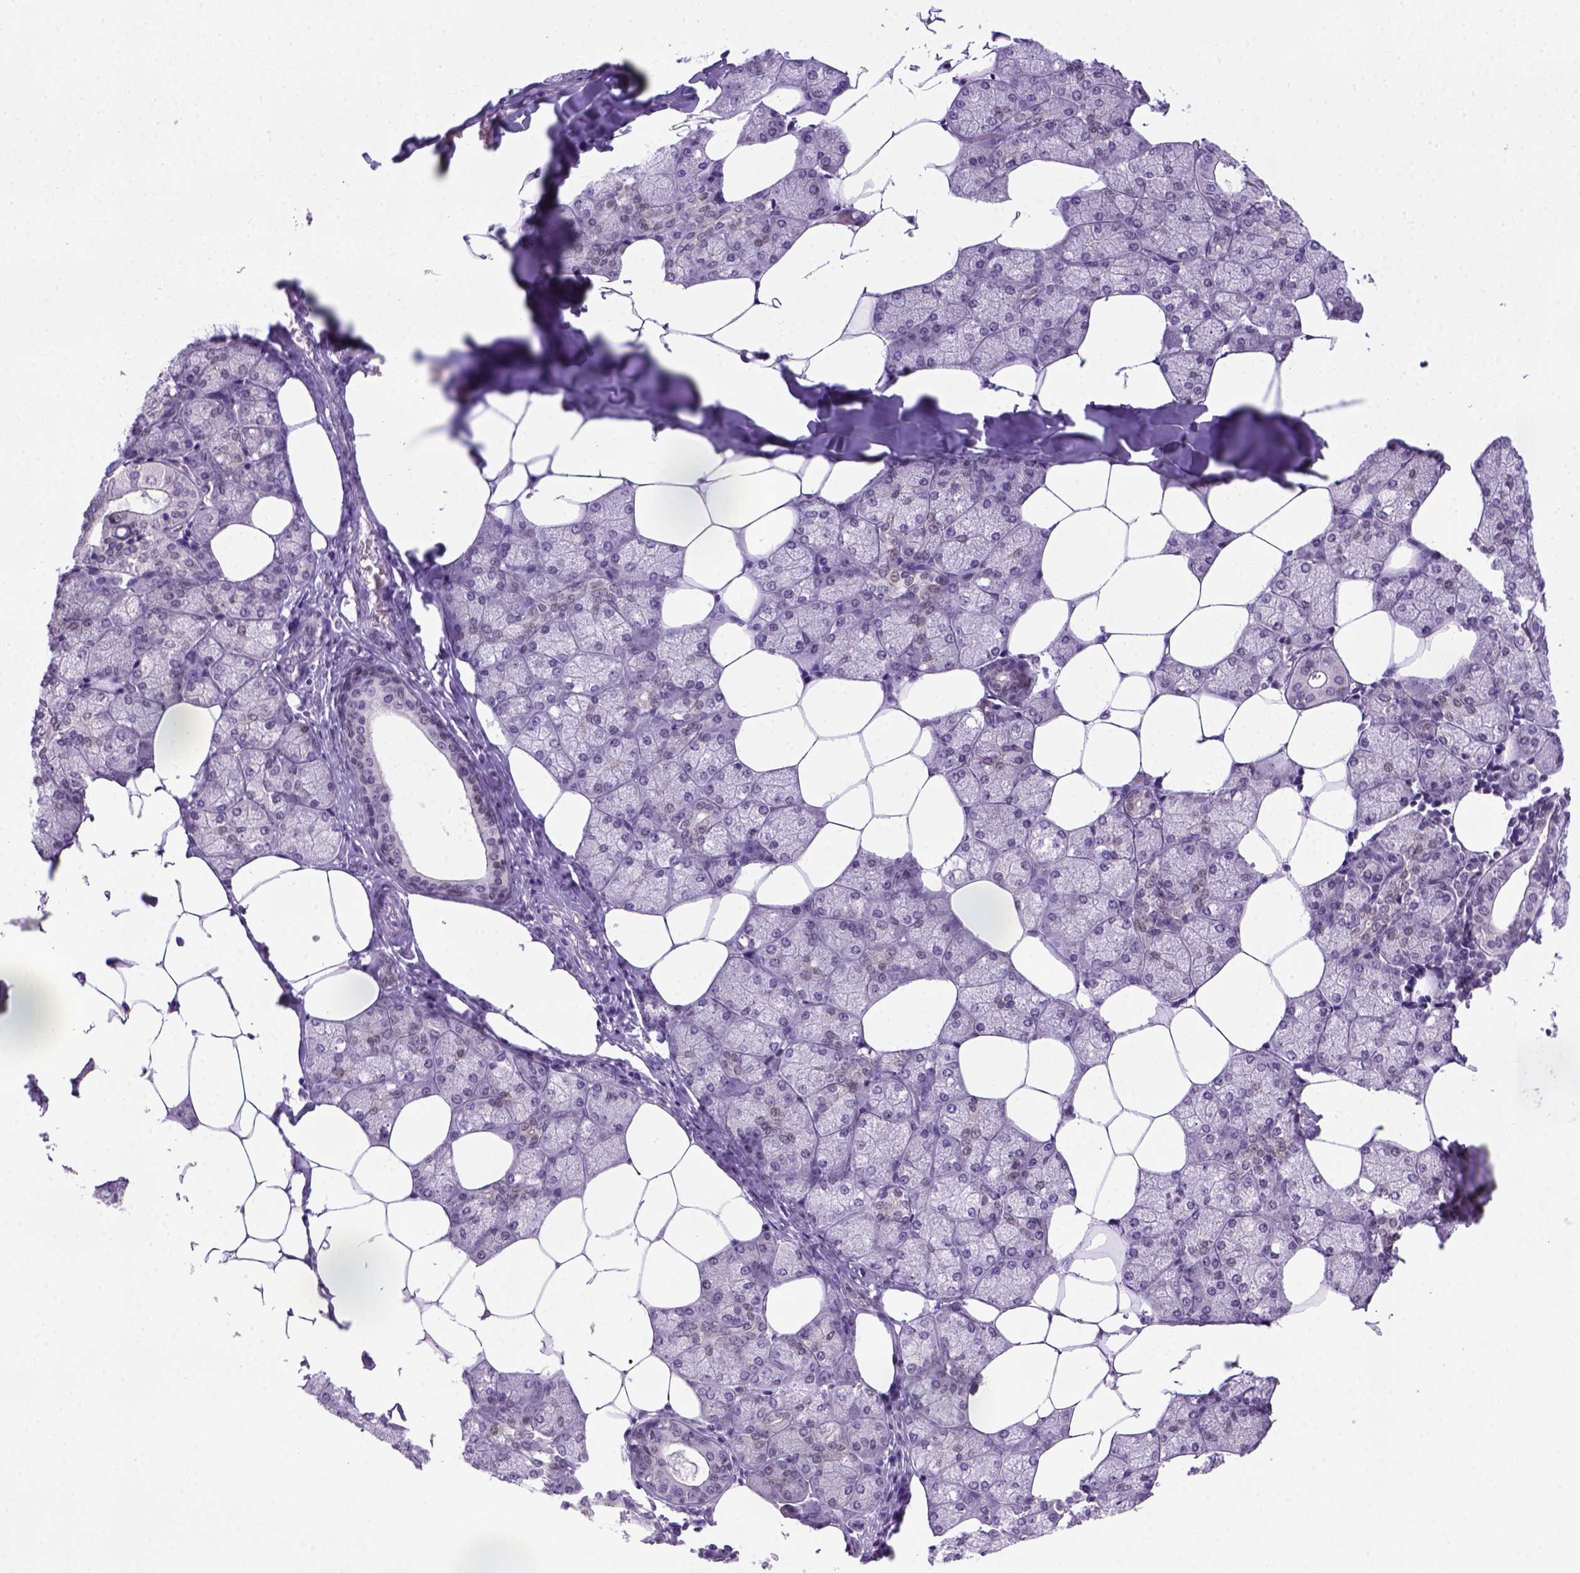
{"staining": {"intensity": "weak", "quantity": "<25%", "location": "nuclear"}, "tissue": "salivary gland", "cell_type": "Glandular cells", "image_type": "normal", "snomed": [{"axis": "morphology", "description": "Normal tissue, NOS"}, {"axis": "topography", "description": "Salivary gland"}], "caption": "IHC of unremarkable salivary gland shows no positivity in glandular cells.", "gene": "MGMT", "patient": {"sex": "female", "age": 43}}